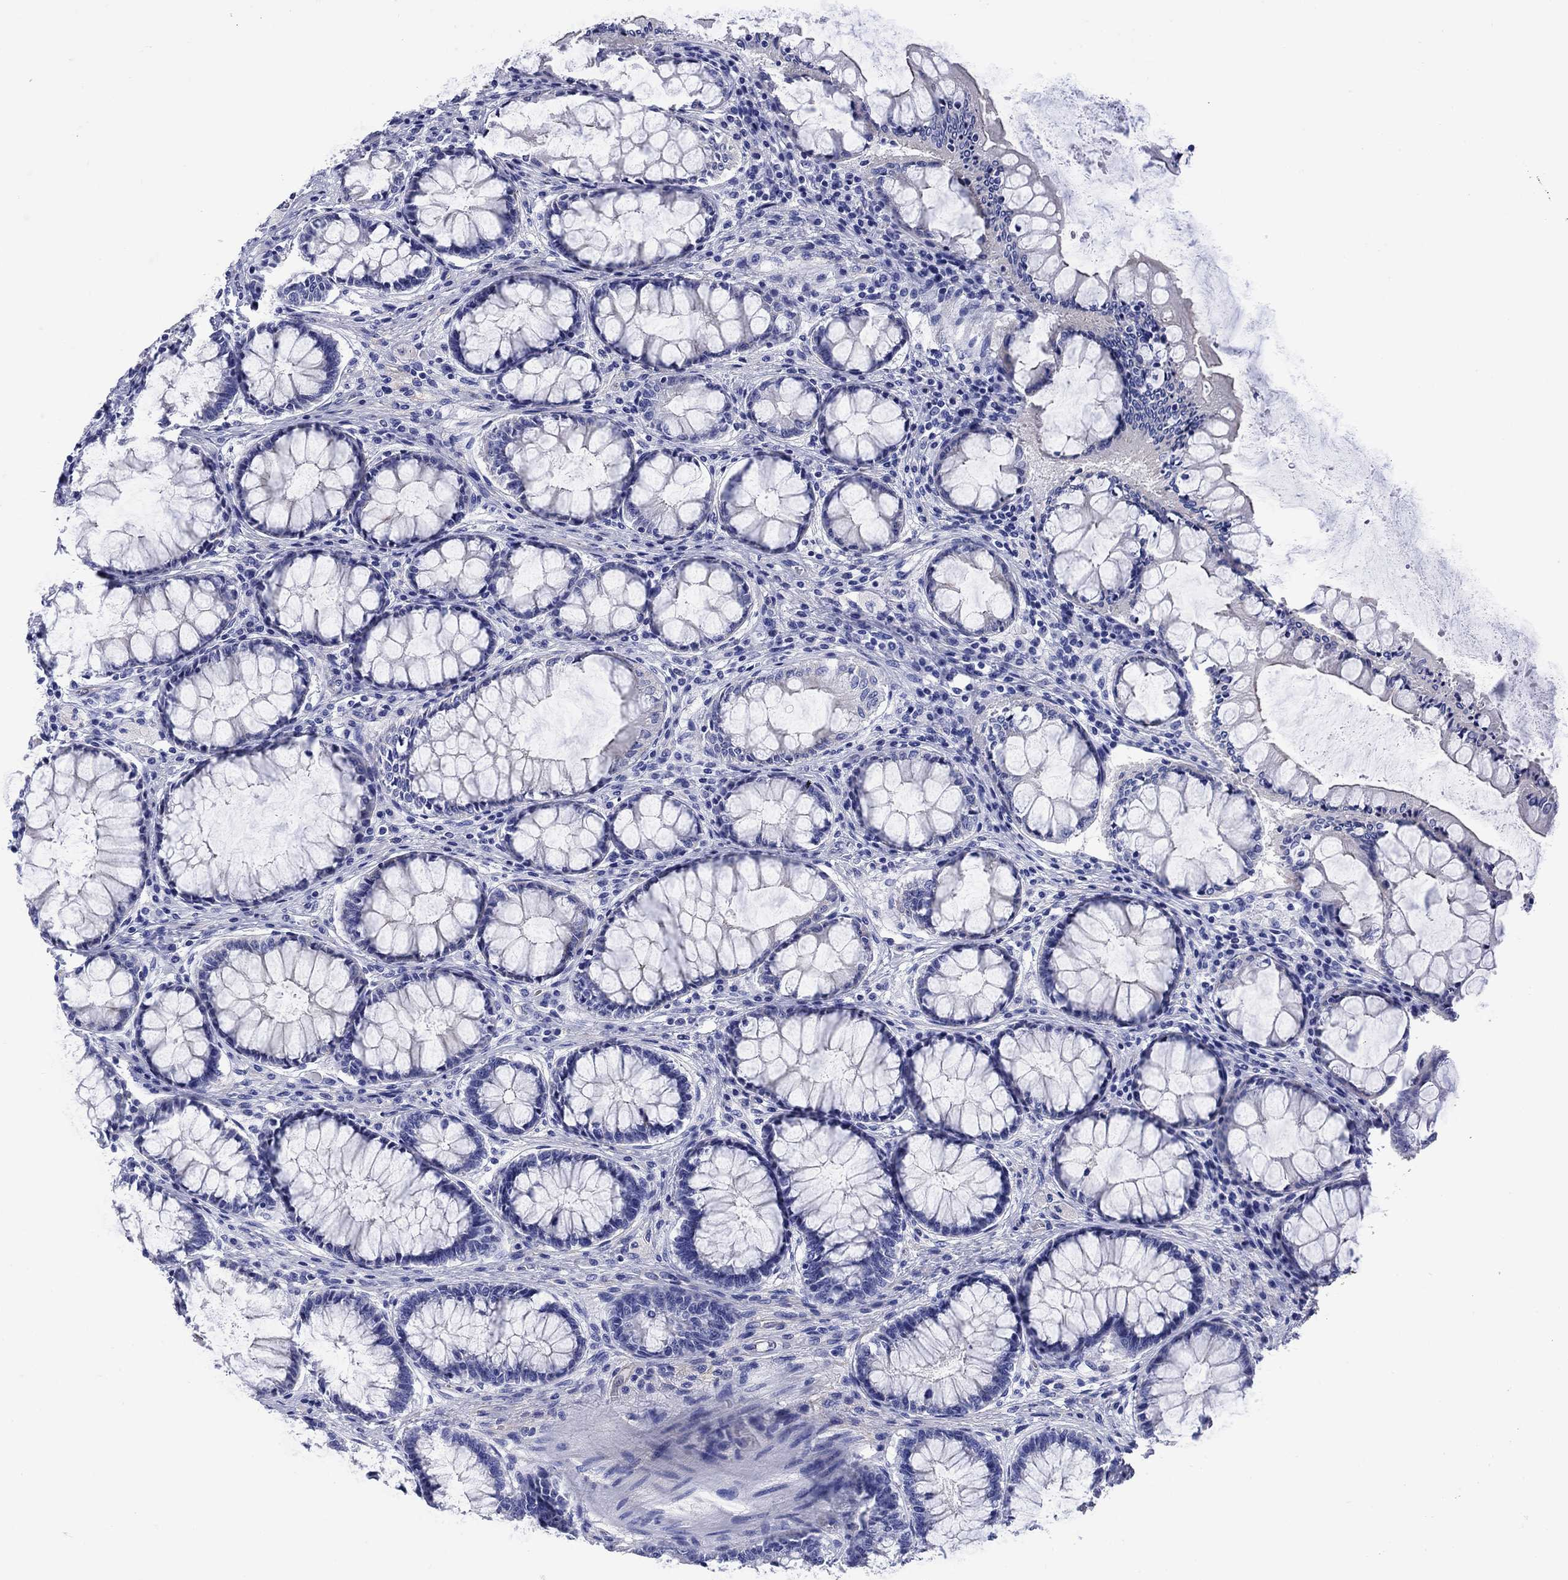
{"staining": {"intensity": "negative", "quantity": "none", "location": "none"}, "tissue": "colon", "cell_type": "Endothelial cells", "image_type": "normal", "snomed": [{"axis": "morphology", "description": "Normal tissue, NOS"}, {"axis": "topography", "description": "Colon"}], "caption": "An IHC image of benign colon is shown. There is no staining in endothelial cells of colon. The staining is performed using DAB brown chromogen with nuclei counter-stained in using hematoxylin.", "gene": "SLC1A2", "patient": {"sex": "female", "age": 65}}